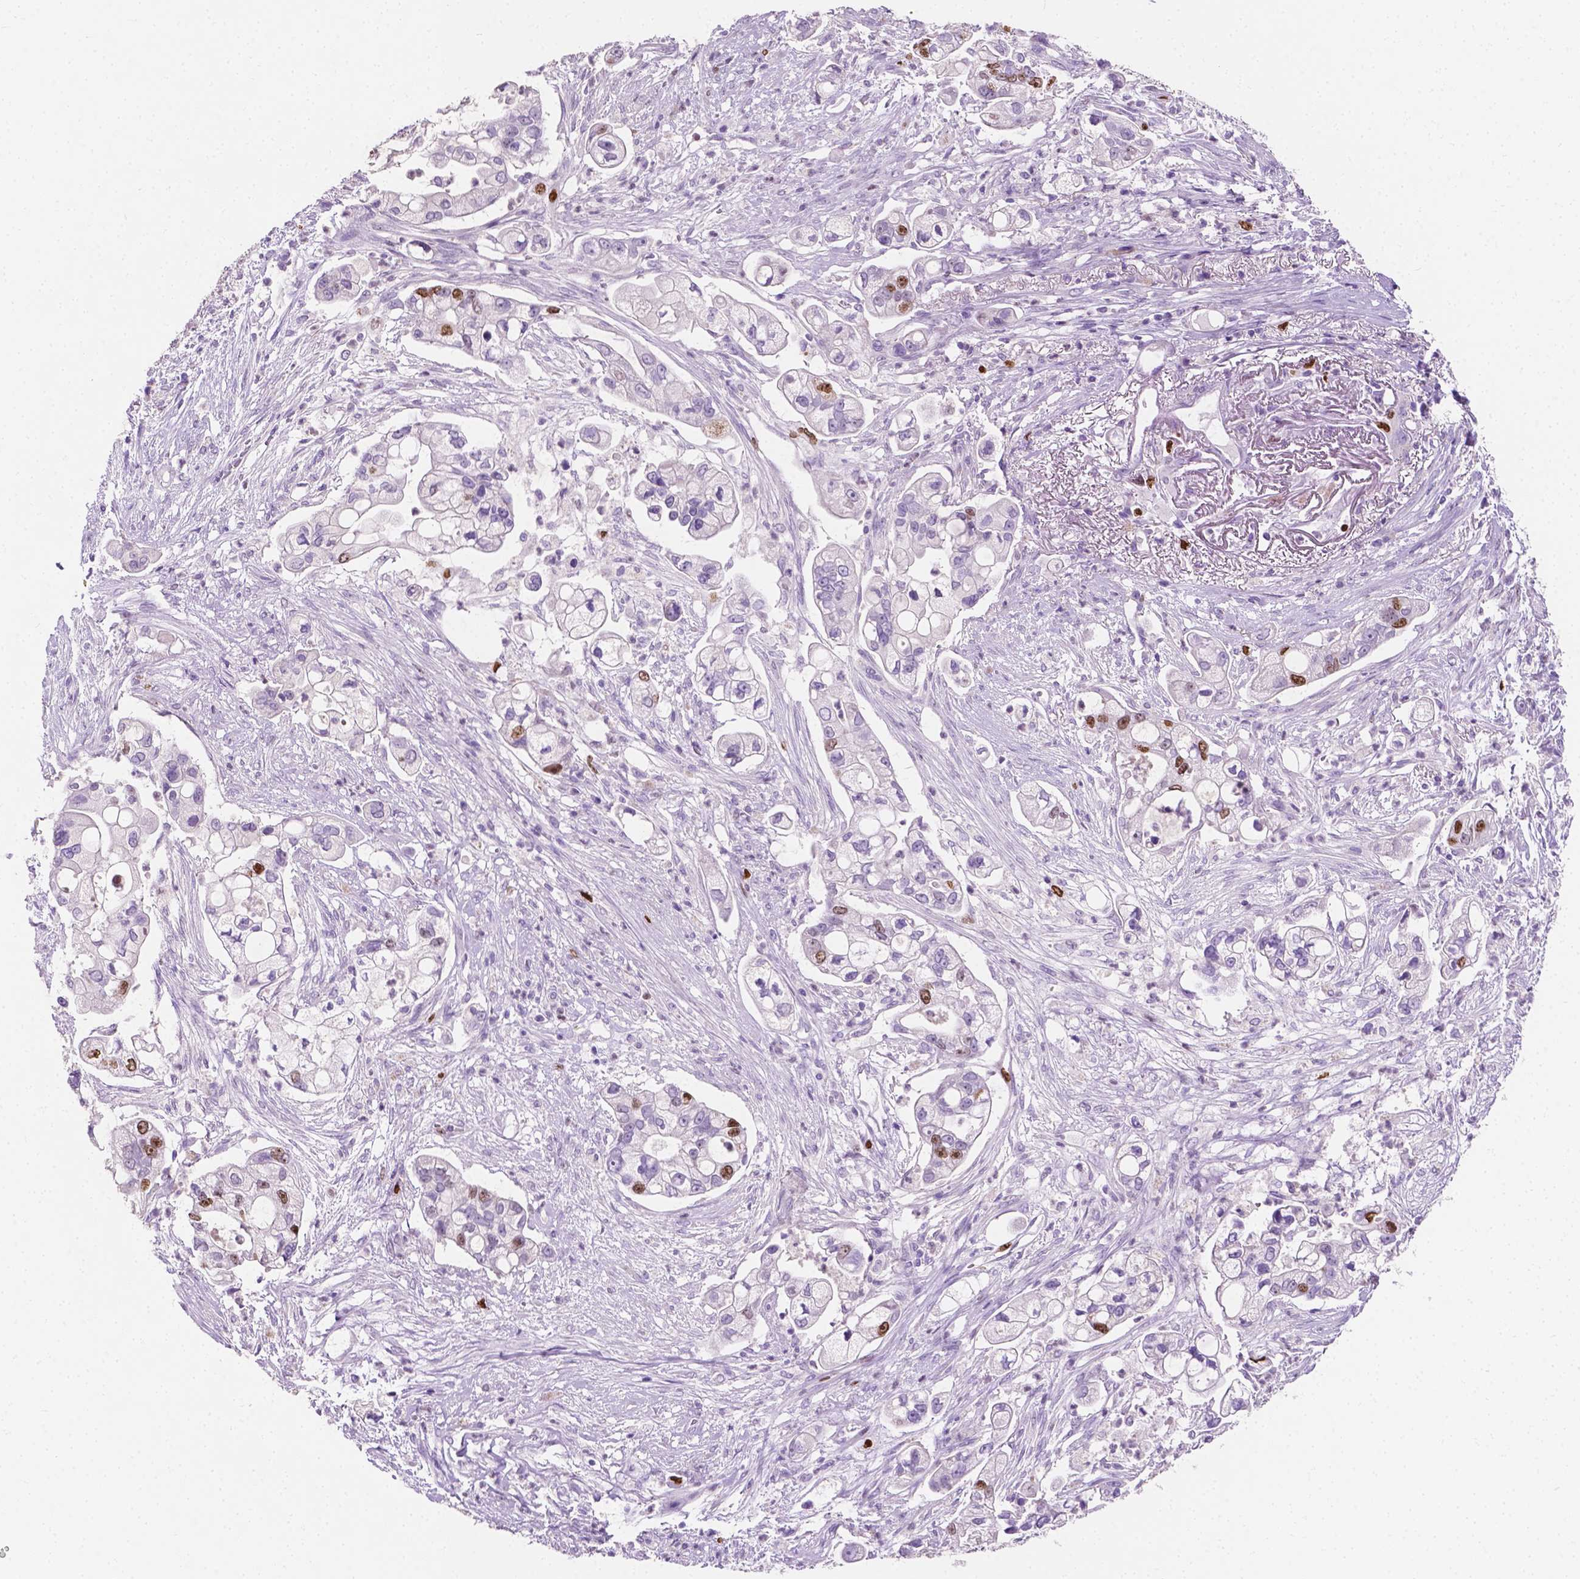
{"staining": {"intensity": "moderate", "quantity": "<25%", "location": "nuclear"}, "tissue": "pancreatic cancer", "cell_type": "Tumor cells", "image_type": "cancer", "snomed": [{"axis": "morphology", "description": "Adenocarcinoma, NOS"}, {"axis": "topography", "description": "Pancreas"}], "caption": "There is low levels of moderate nuclear expression in tumor cells of pancreatic cancer (adenocarcinoma), as demonstrated by immunohistochemical staining (brown color).", "gene": "SIAH2", "patient": {"sex": "female", "age": 69}}